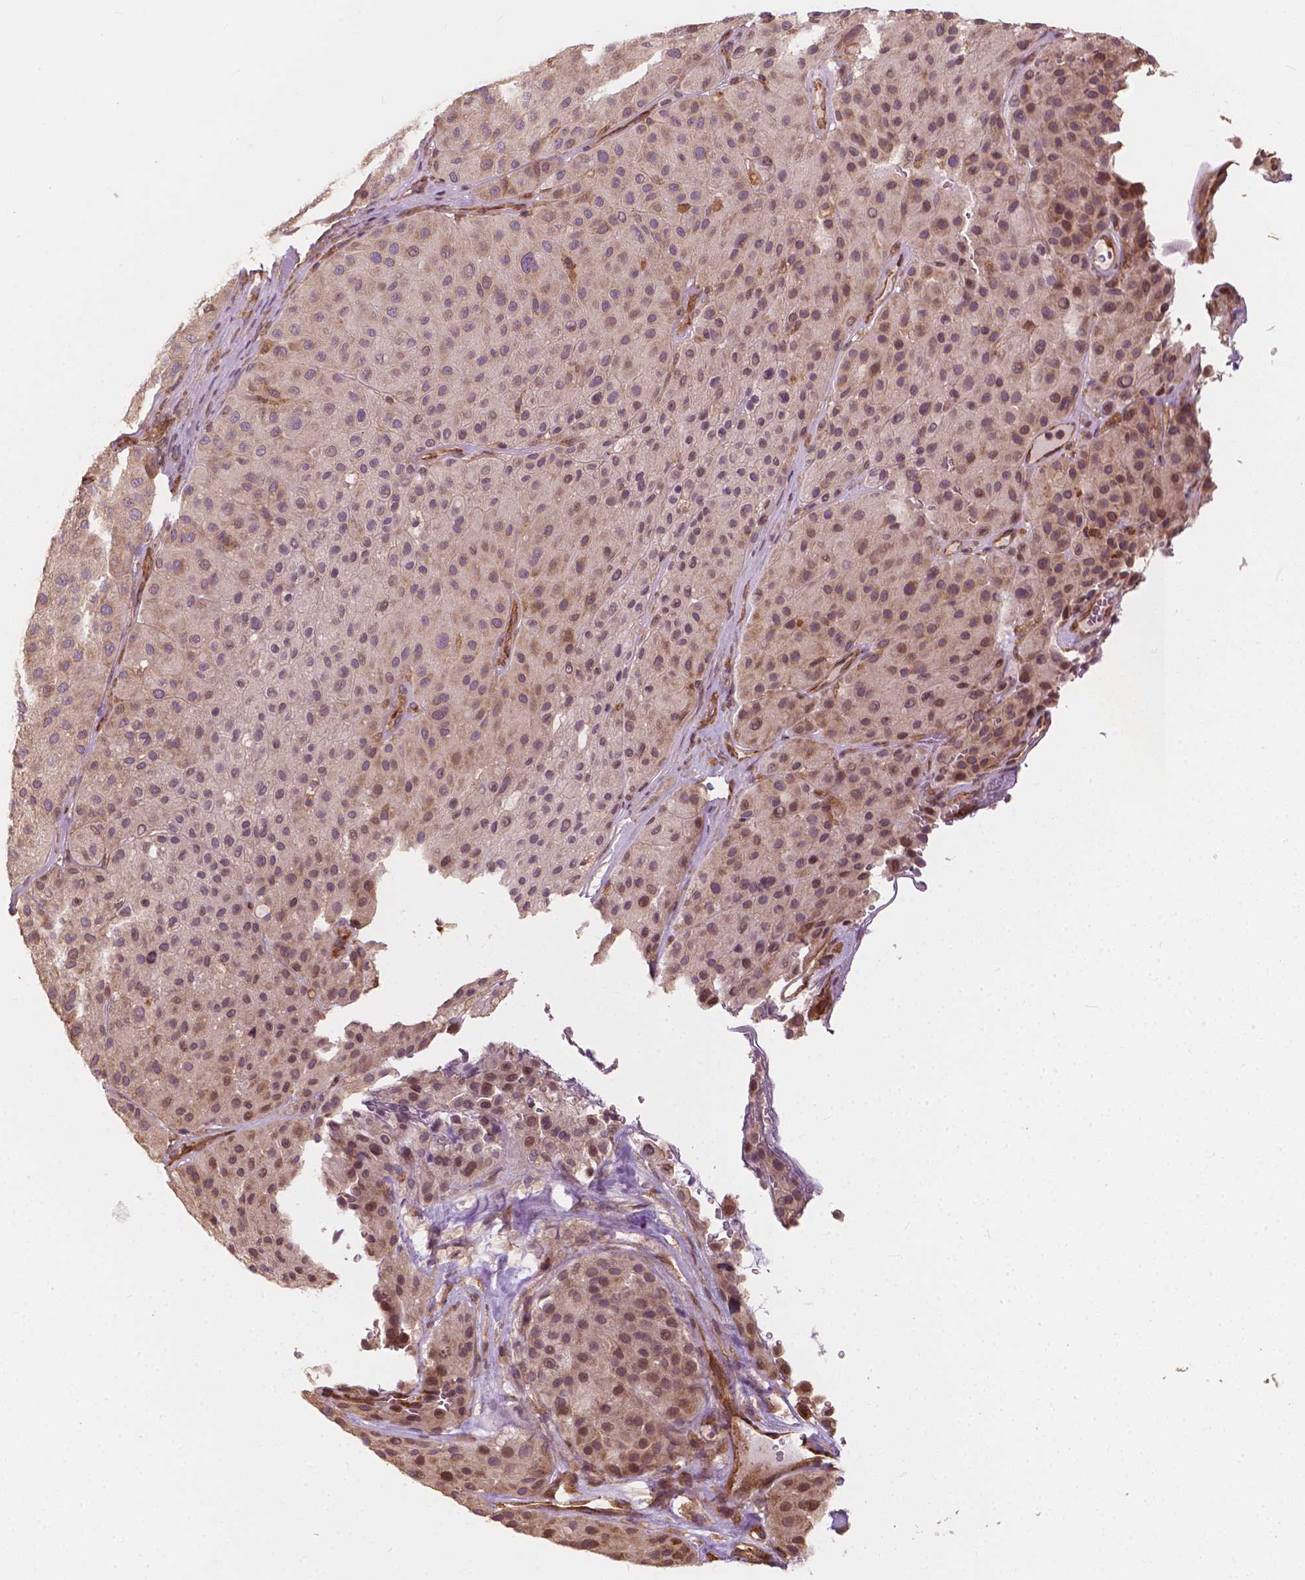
{"staining": {"intensity": "weak", "quantity": "25%-75%", "location": "cytoplasmic/membranous"}, "tissue": "melanoma", "cell_type": "Tumor cells", "image_type": "cancer", "snomed": [{"axis": "morphology", "description": "Malignant melanoma, Metastatic site"}, {"axis": "topography", "description": "Smooth muscle"}], "caption": "The image exhibits staining of malignant melanoma (metastatic site), revealing weak cytoplasmic/membranous protein positivity (brown color) within tumor cells.", "gene": "G3BP1", "patient": {"sex": "male", "age": 41}}